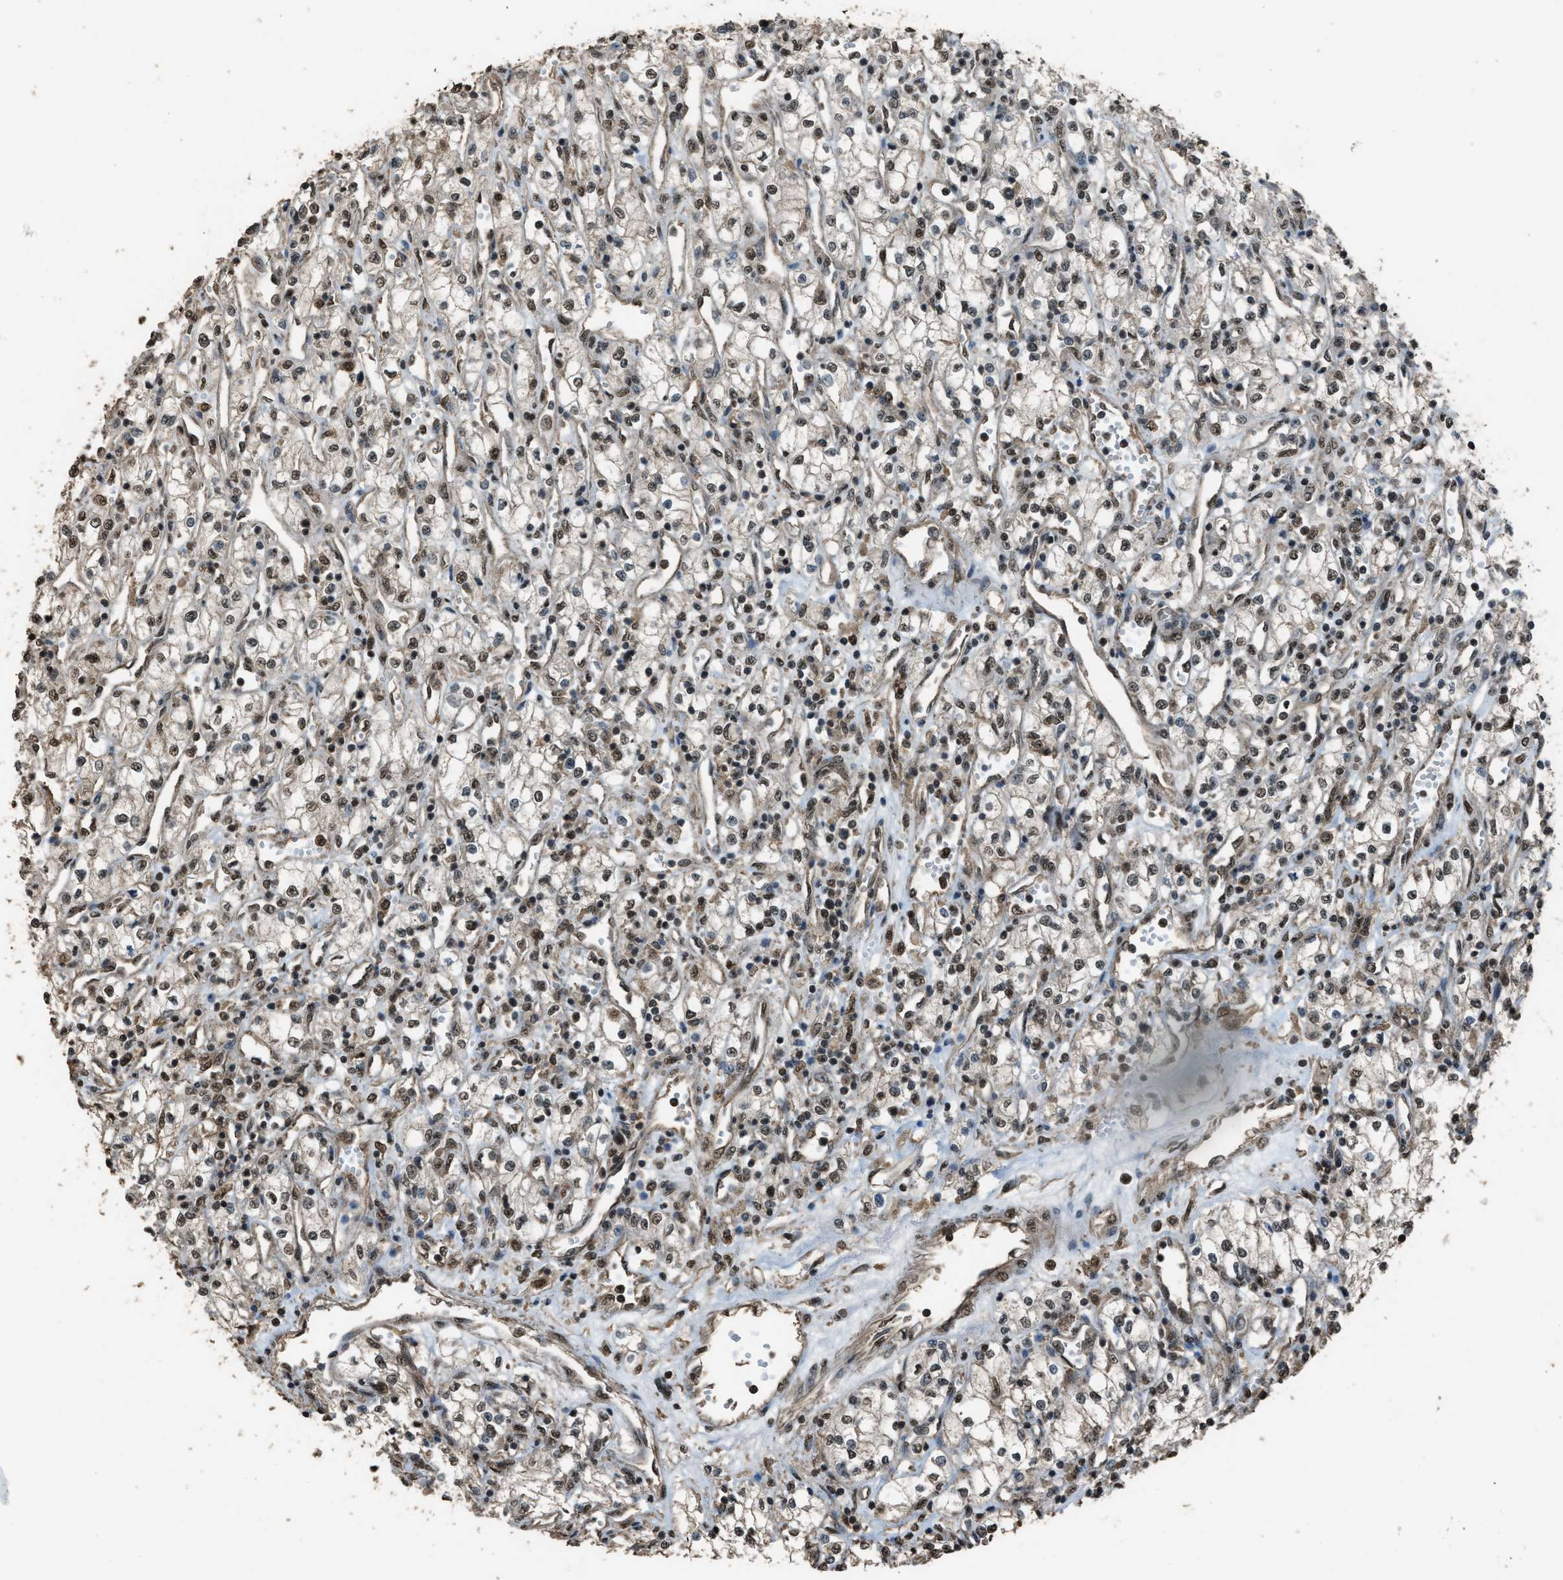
{"staining": {"intensity": "moderate", "quantity": ">75%", "location": "nuclear"}, "tissue": "renal cancer", "cell_type": "Tumor cells", "image_type": "cancer", "snomed": [{"axis": "morphology", "description": "Adenocarcinoma, NOS"}, {"axis": "topography", "description": "Kidney"}], "caption": "Immunohistochemical staining of human renal adenocarcinoma demonstrates moderate nuclear protein positivity in approximately >75% of tumor cells.", "gene": "SERTAD2", "patient": {"sex": "male", "age": 59}}